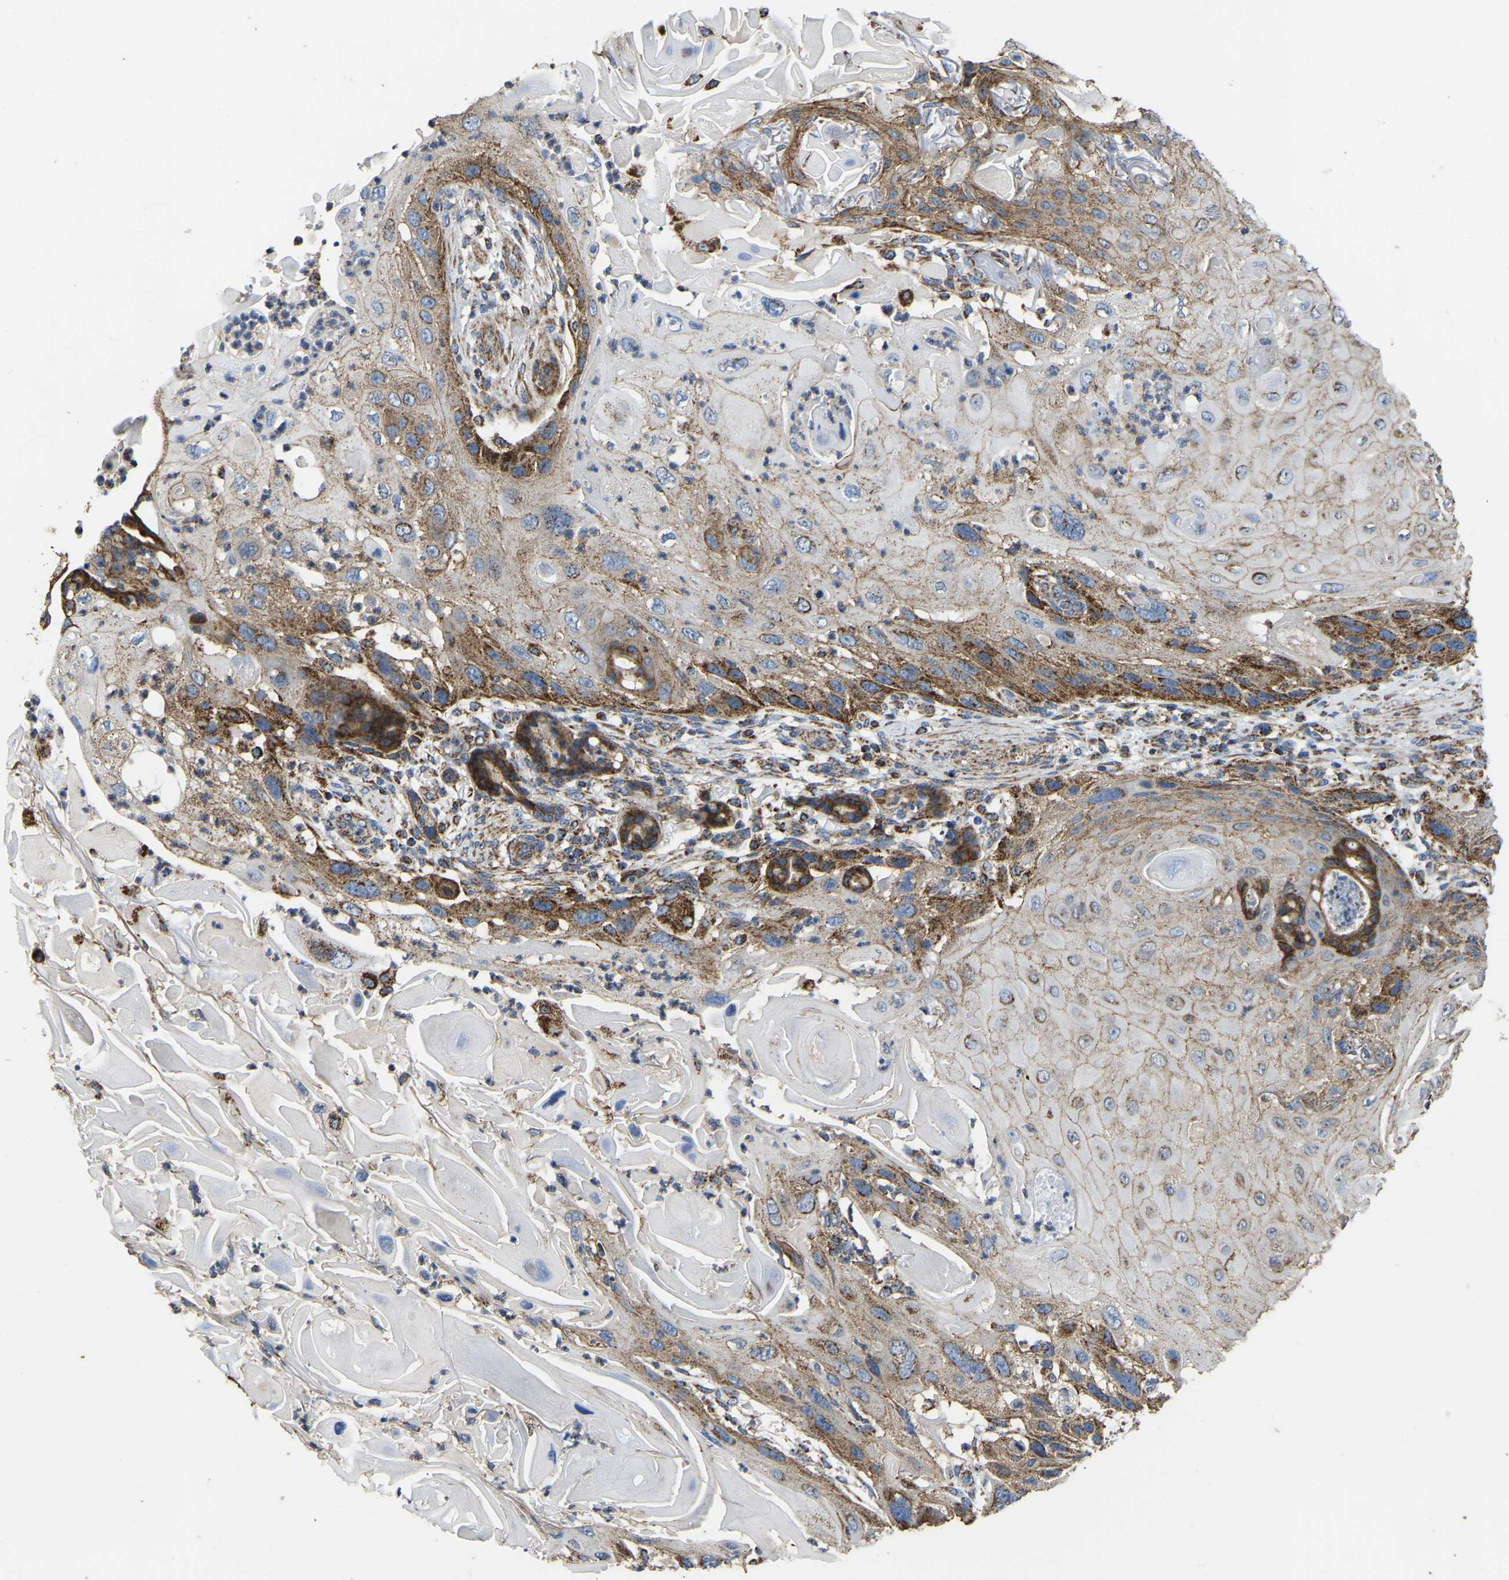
{"staining": {"intensity": "moderate", "quantity": ">75%", "location": "cytoplasmic/membranous"}, "tissue": "skin cancer", "cell_type": "Tumor cells", "image_type": "cancer", "snomed": [{"axis": "morphology", "description": "Squamous cell carcinoma, NOS"}, {"axis": "topography", "description": "Skin"}], "caption": "Tumor cells show medium levels of moderate cytoplasmic/membranous positivity in about >75% of cells in squamous cell carcinoma (skin).", "gene": "ETFA", "patient": {"sex": "female", "age": 77}}